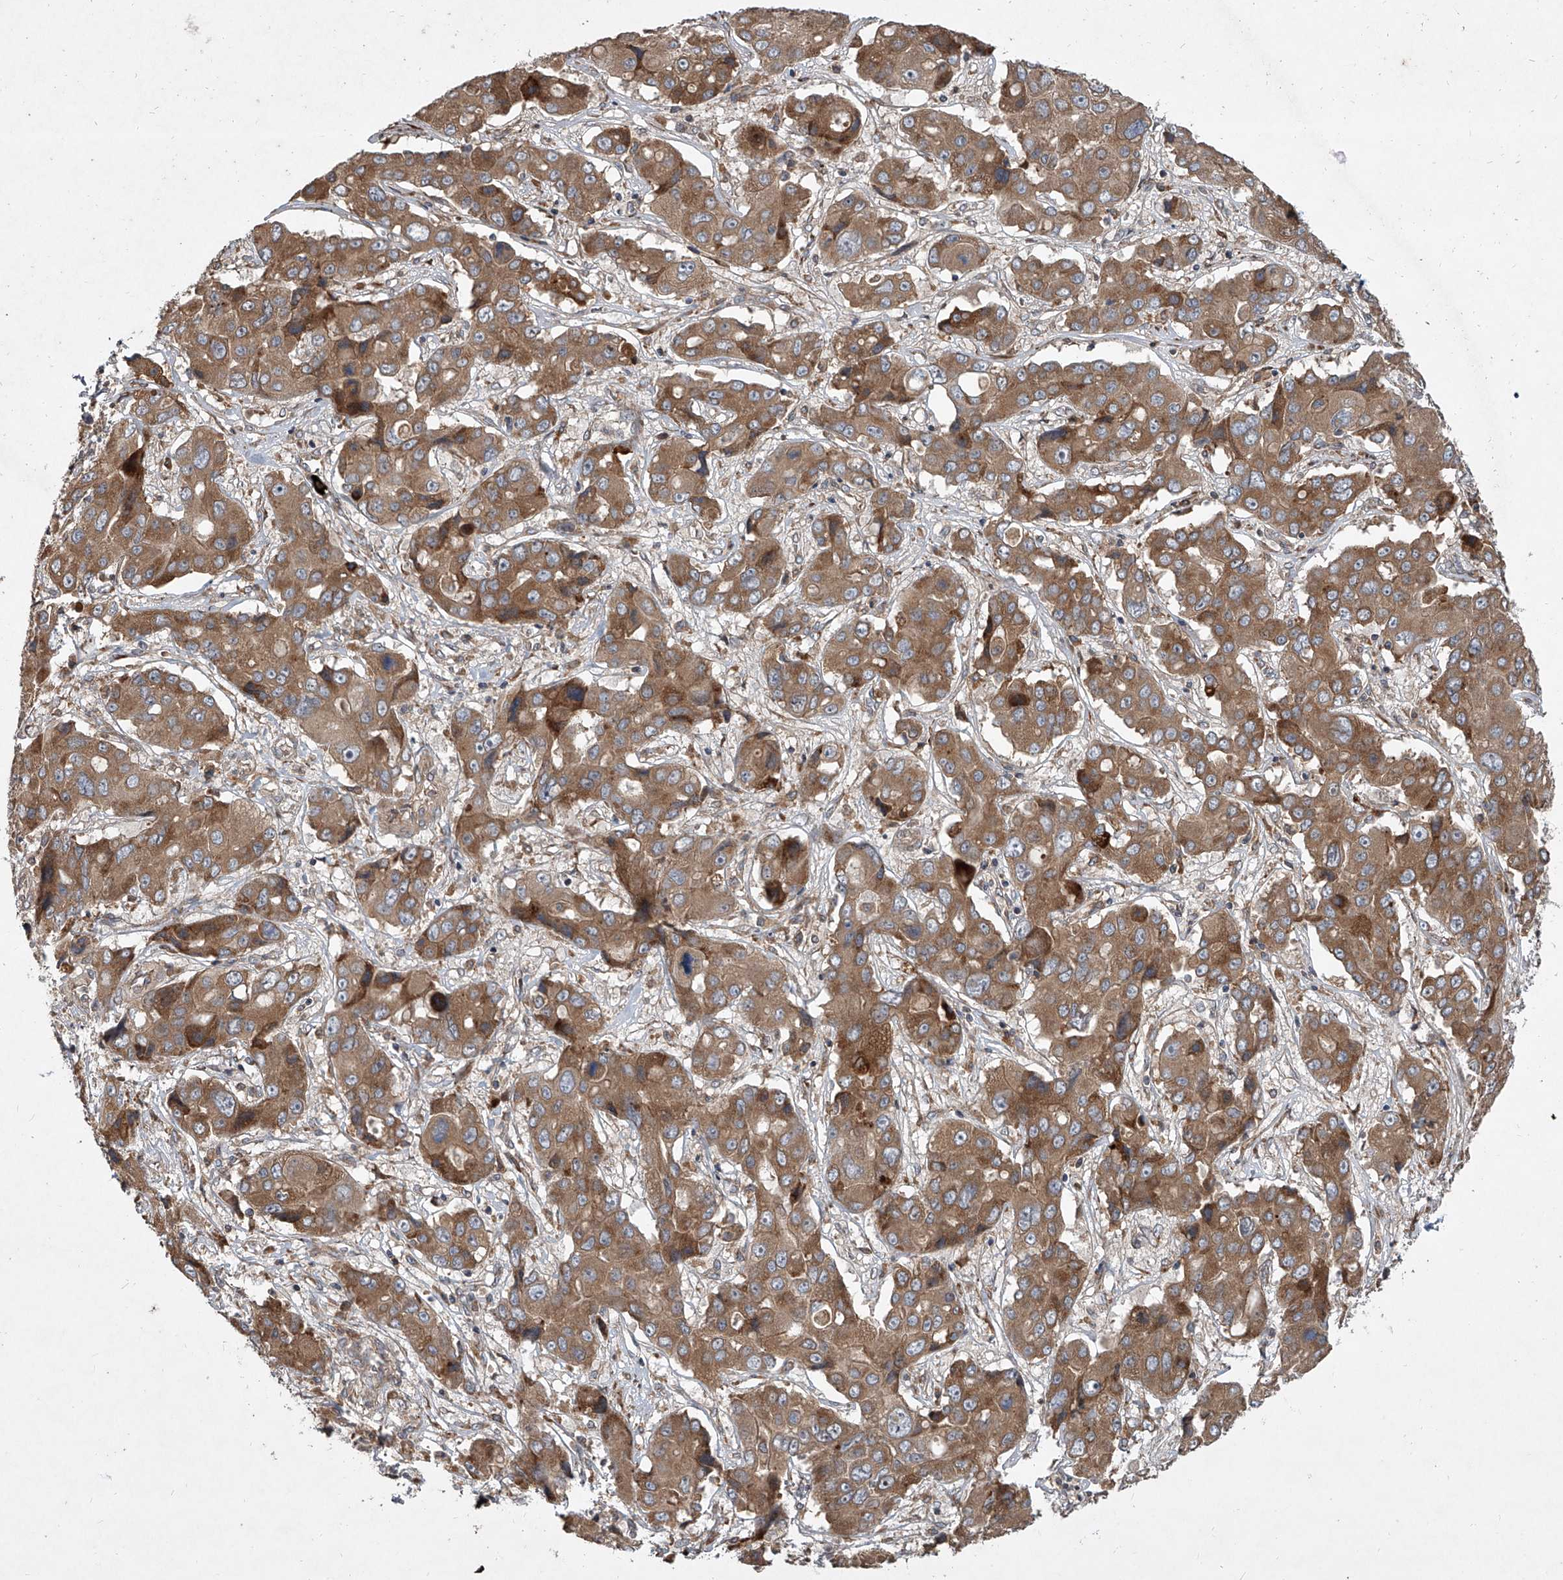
{"staining": {"intensity": "moderate", "quantity": ">75%", "location": "cytoplasmic/membranous"}, "tissue": "liver cancer", "cell_type": "Tumor cells", "image_type": "cancer", "snomed": [{"axis": "morphology", "description": "Cholangiocarcinoma"}, {"axis": "topography", "description": "Liver"}], "caption": "Liver cholangiocarcinoma stained for a protein (brown) shows moderate cytoplasmic/membranous positive expression in approximately >75% of tumor cells.", "gene": "EVA1C", "patient": {"sex": "male", "age": 67}}